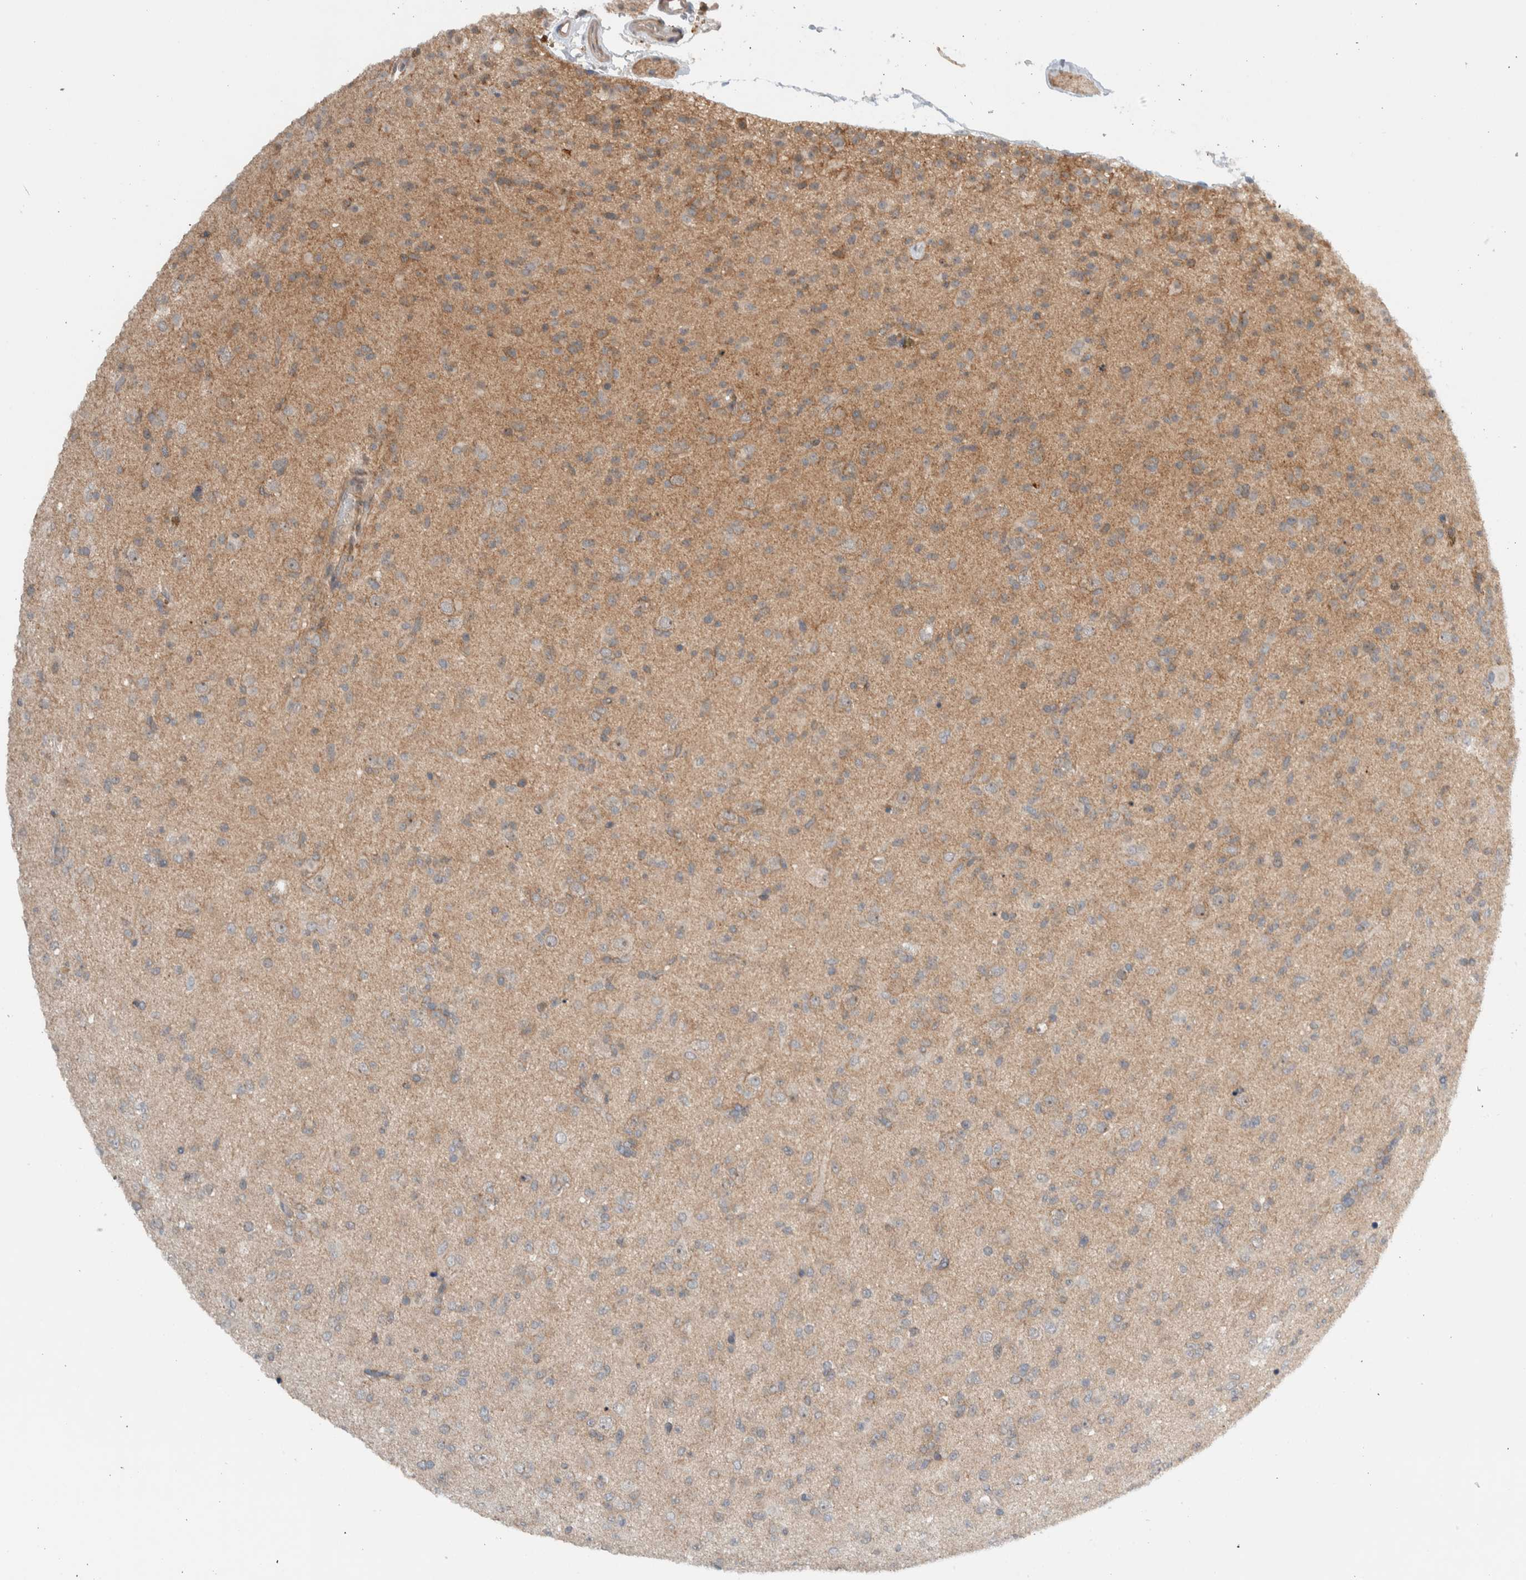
{"staining": {"intensity": "weak", "quantity": ">75%", "location": "cytoplasmic/membranous"}, "tissue": "glioma", "cell_type": "Tumor cells", "image_type": "cancer", "snomed": [{"axis": "morphology", "description": "Glioma, malignant, Low grade"}, {"axis": "topography", "description": "Brain"}], "caption": "Protein expression analysis of malignant glioma (low-grade) shows weak cytoplasmic/membranous positivity in about >75% of tumor cells.", "gene": "MPRIP", "patient": {"sex": "male", "age": 65}}